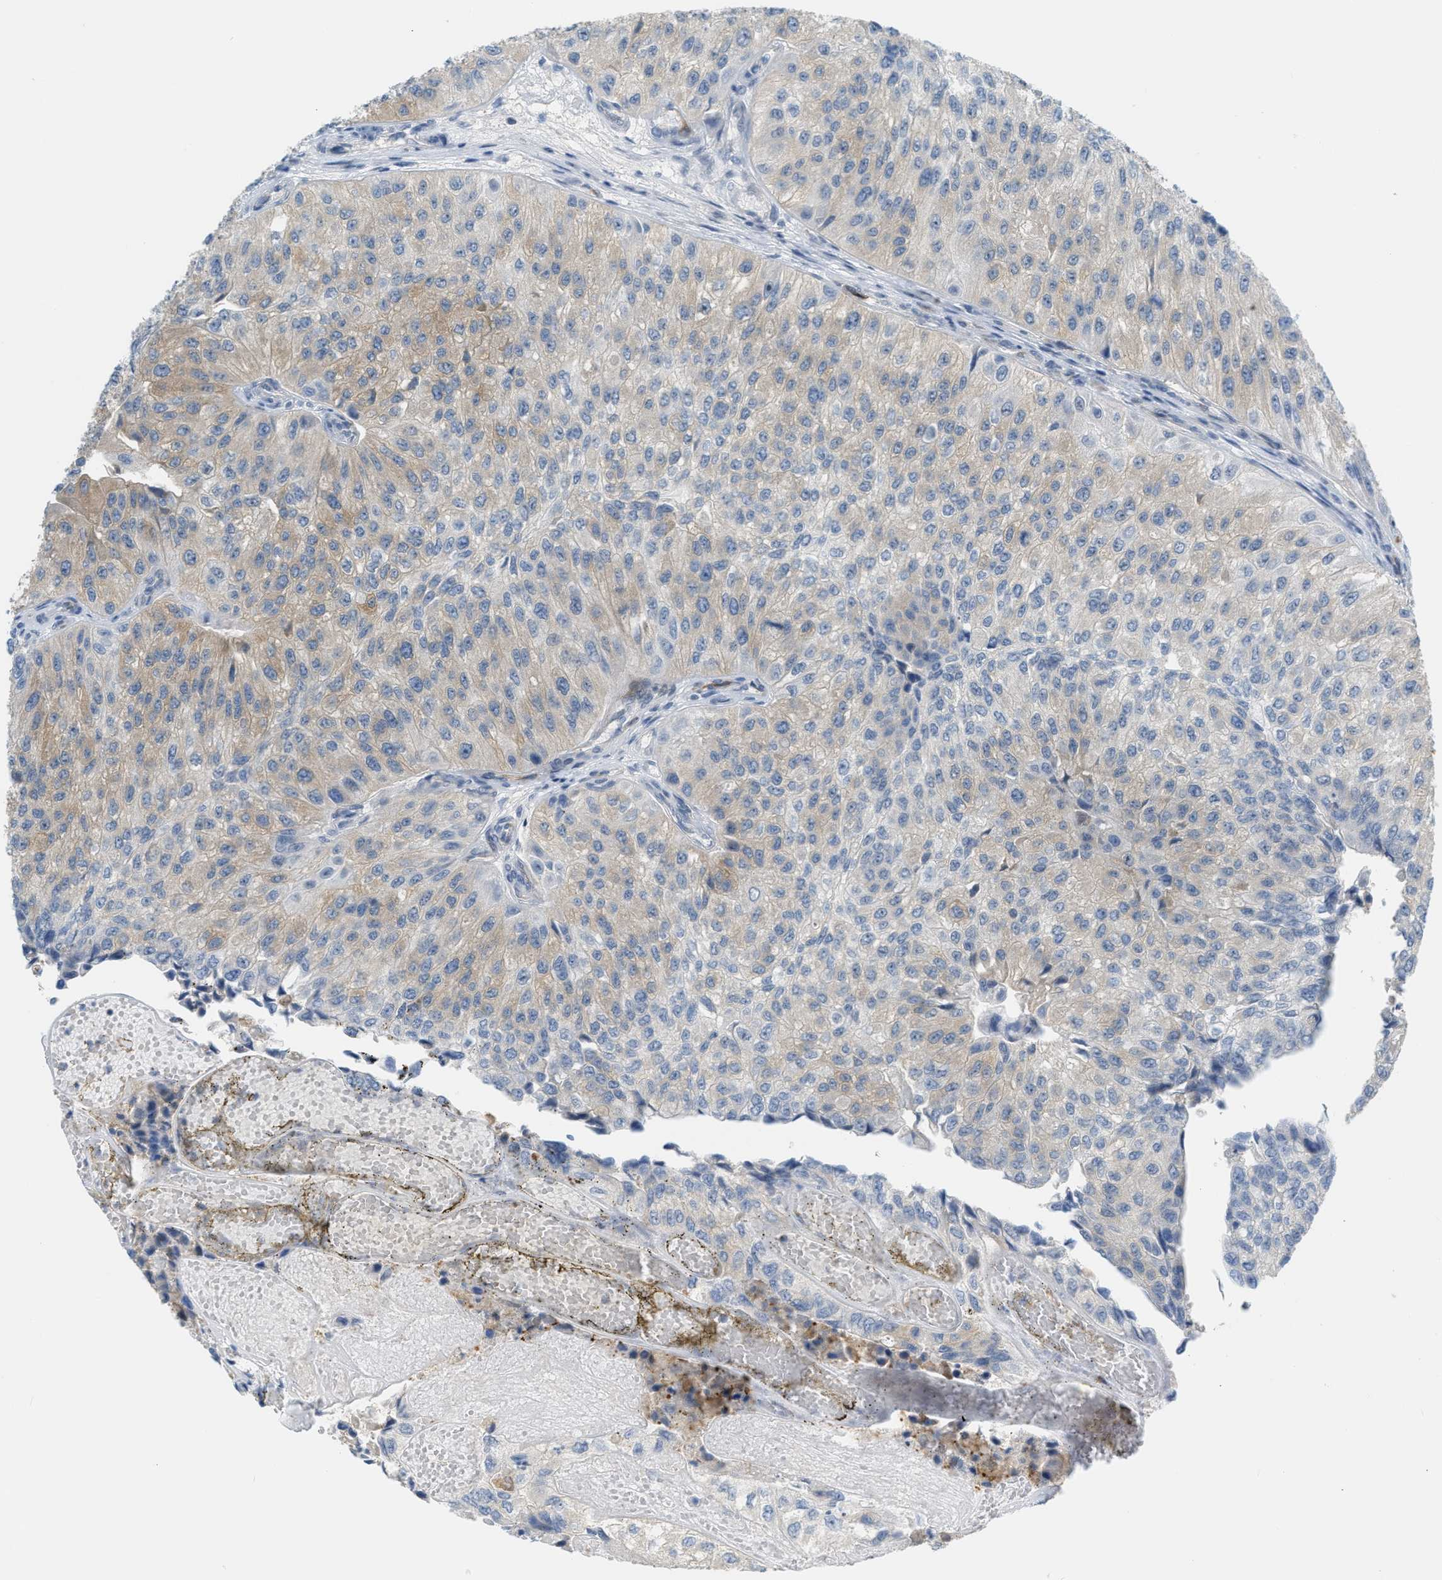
{"staining": {"intensity": "weak", "quantity": "25%-75%", "location": "cytoplasmic/membranous"}, "tissue": "urothelial cancer", "cell_type": "Tumor cells", "image_type": "cancer", "snomed": [{"axis": "morphology", "description": "Urothelial carcinoma, High grade"}, {"axis": "topography", "description": "Kidney"}, {"axis": "topography", "description": "Urinary bladder"}], "caption": "This photomicrograph displays immunohistochemistry (IHC) staining of urothelial cancer, with low weak cytoplasmic/membranous staining in about 25%-75% of tumor cells.", "gene": "ZNF408", "patient": {"sex": "male", "age": 77}}